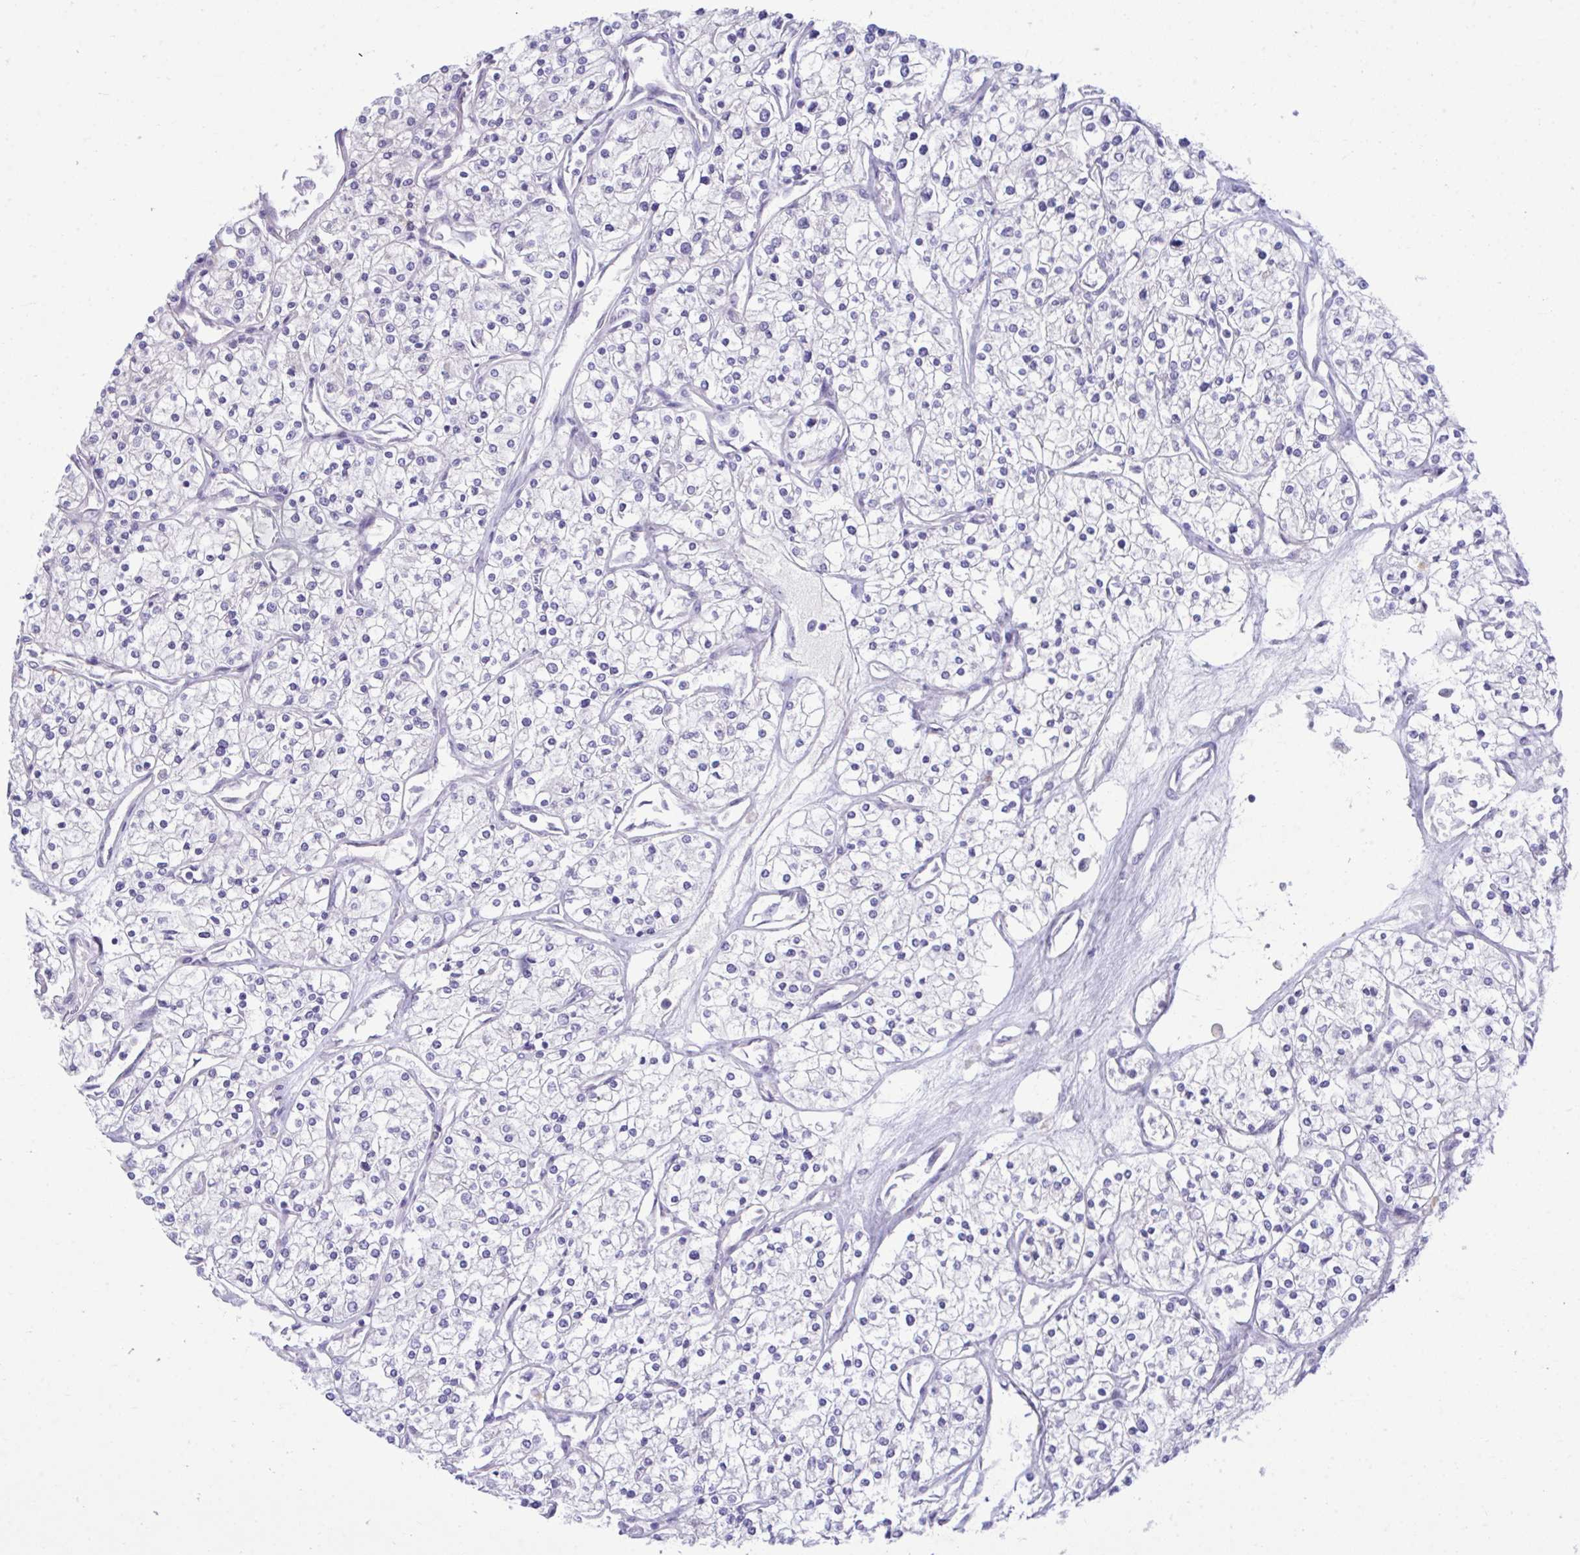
{"staining": {"intensity": "negative", "quantity": "none", "location": "none"}, "tissue": "renal cancer", "cell_type": "Tumor cells", "image_type": "cancer", "snomed": [{"axis": "morphology", "description": "Adenocarcinoma, NOS"}, {"axis": "topography", "description": "Kidney"}], "caption": "The immunohistochemistry image has no significant expression in tumor cells of renal cancer (adenocarcinoma) tissue.", "gene": "MED9", "patient": {"sex": "male", "age": 80}}